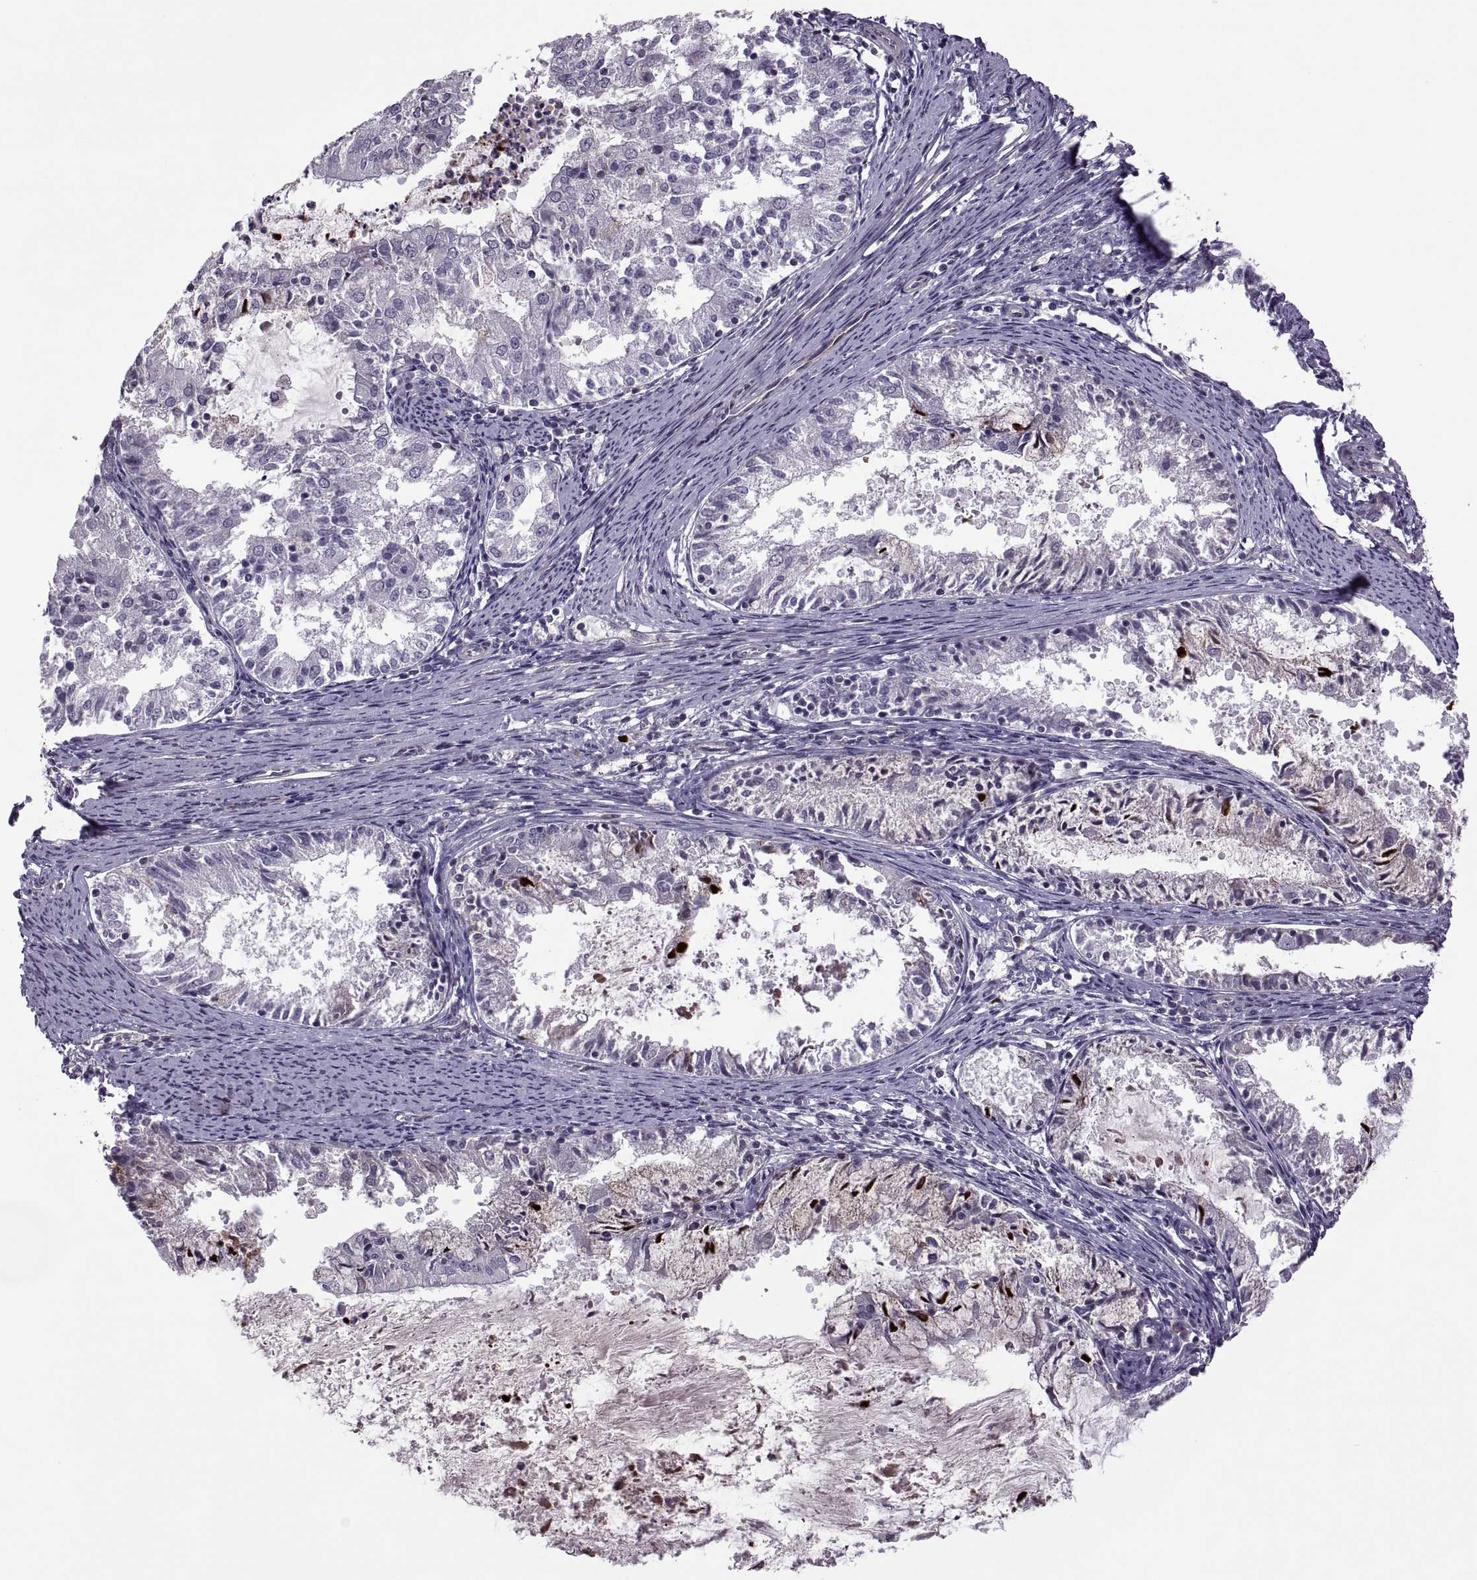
{"staining": {"intensity": "negative", "quantity": "none", "location": "none"}, "tissue": "endometrial cancer", "cell_type": "Tumor cells", "image_type": "cancer", "snomed": [{"axis": "morphology", "description": "Adenocarcinoma, NOS"}, {"axis": "topography", "description": "Endometrium"}], "caption": "IHC image of neoplastic tissue: human endometrial cancer stained with DAB exhibits no significant protein expression in tumor cells.", "gene": "ODF3", "patient": {"sex": "female", "age": 57}}